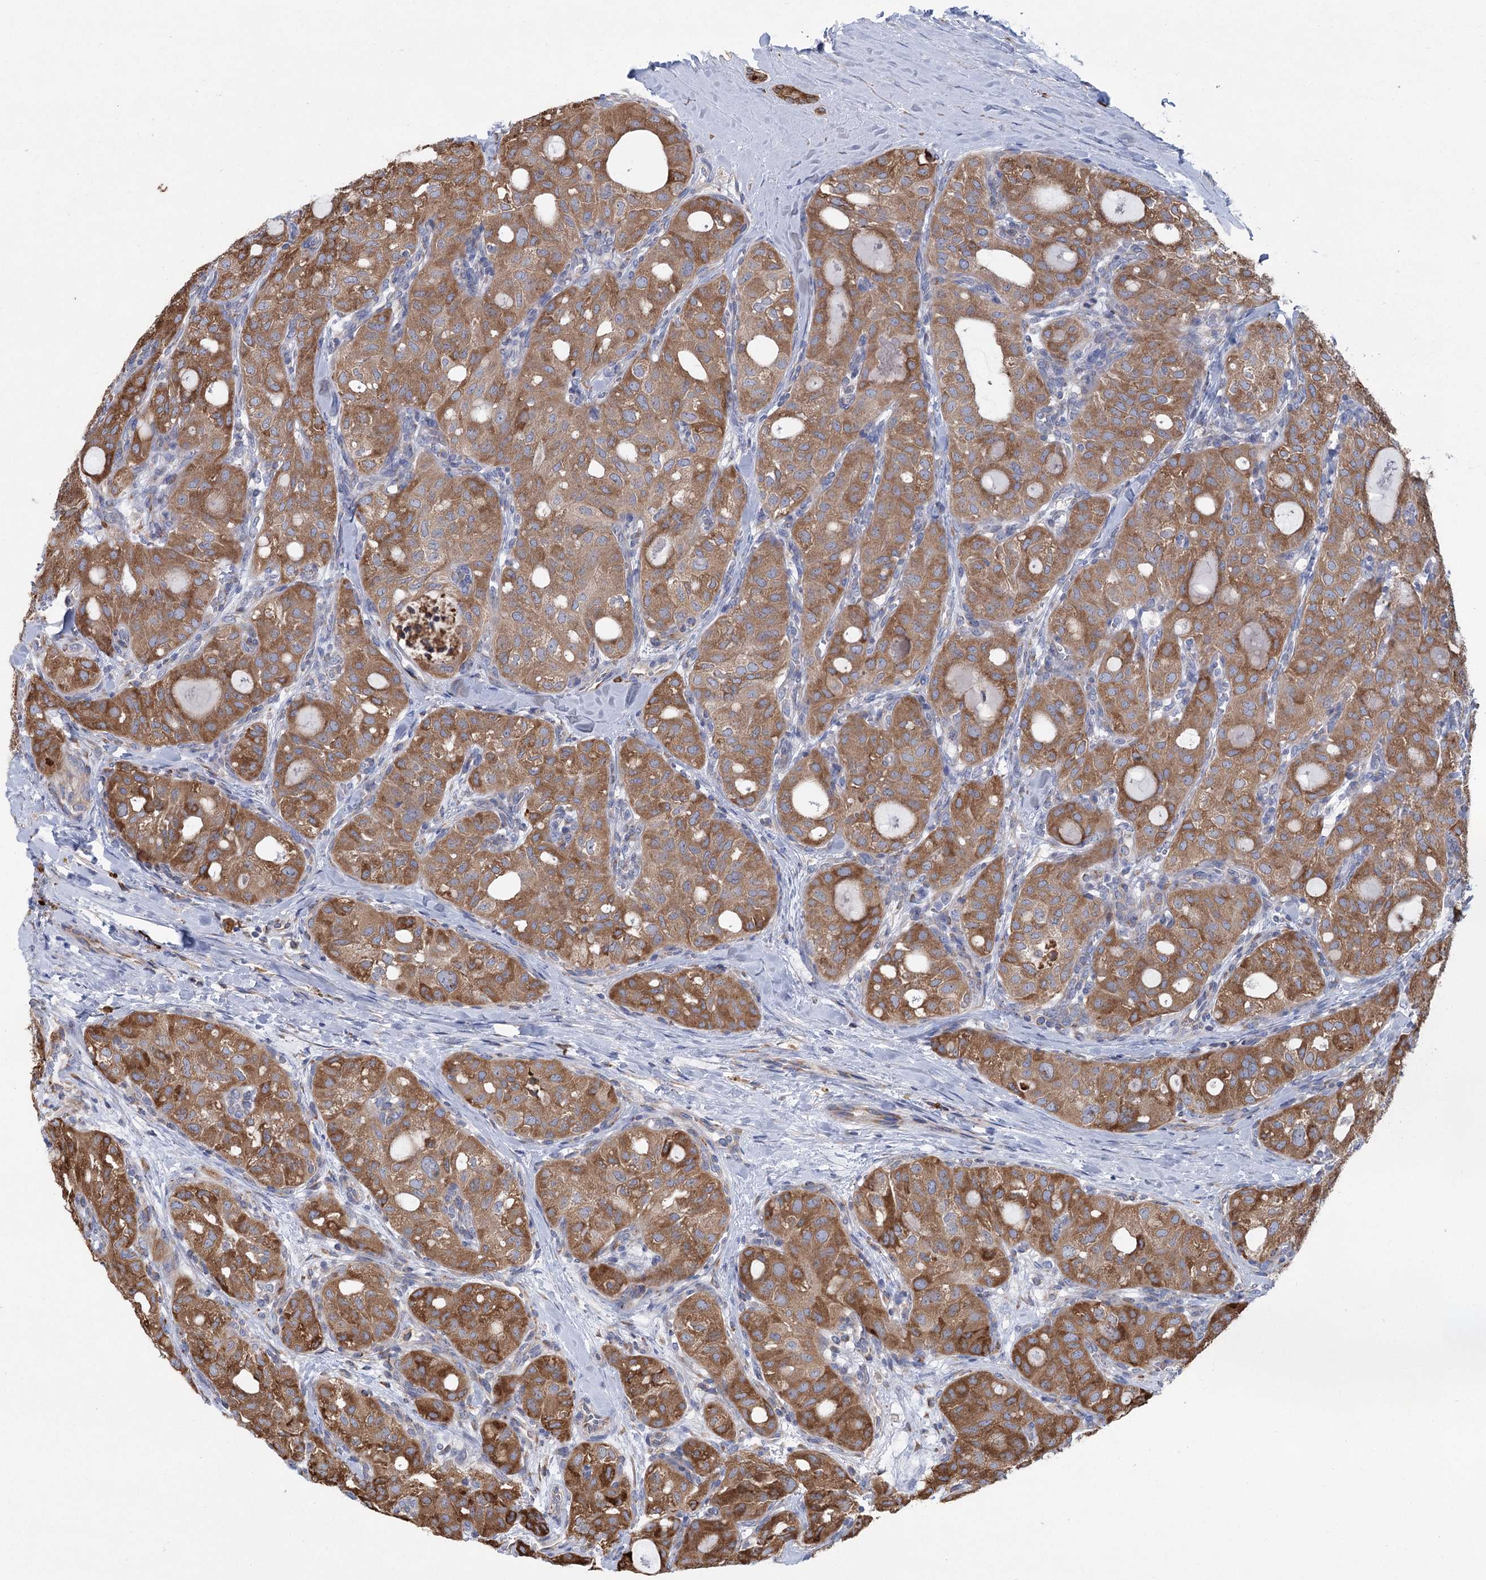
{"staining": {"intensity": "moderate", "quantity": ">75%", "location": "cytoplasmic/membranous"}, "tissue": "thyroid cancer", "cell_type": "Tumor cells", "image_type": "cancer", "snomed": [{"axis": "morphology", "description": "Follicular adenoma carcinoma, NOS"}, {"axis": "topography", "description": "Thyroid gland"}], "caption": "Immunohistochemical staining of human thyroid follicular adenoma carcinoma demonstrates medium levels of moderate cytoplasmic/membranous protein expression in approximately >75% of tumor cells.", "gene": "METTL24", "patient": {"sex": "male", "age": 75}}